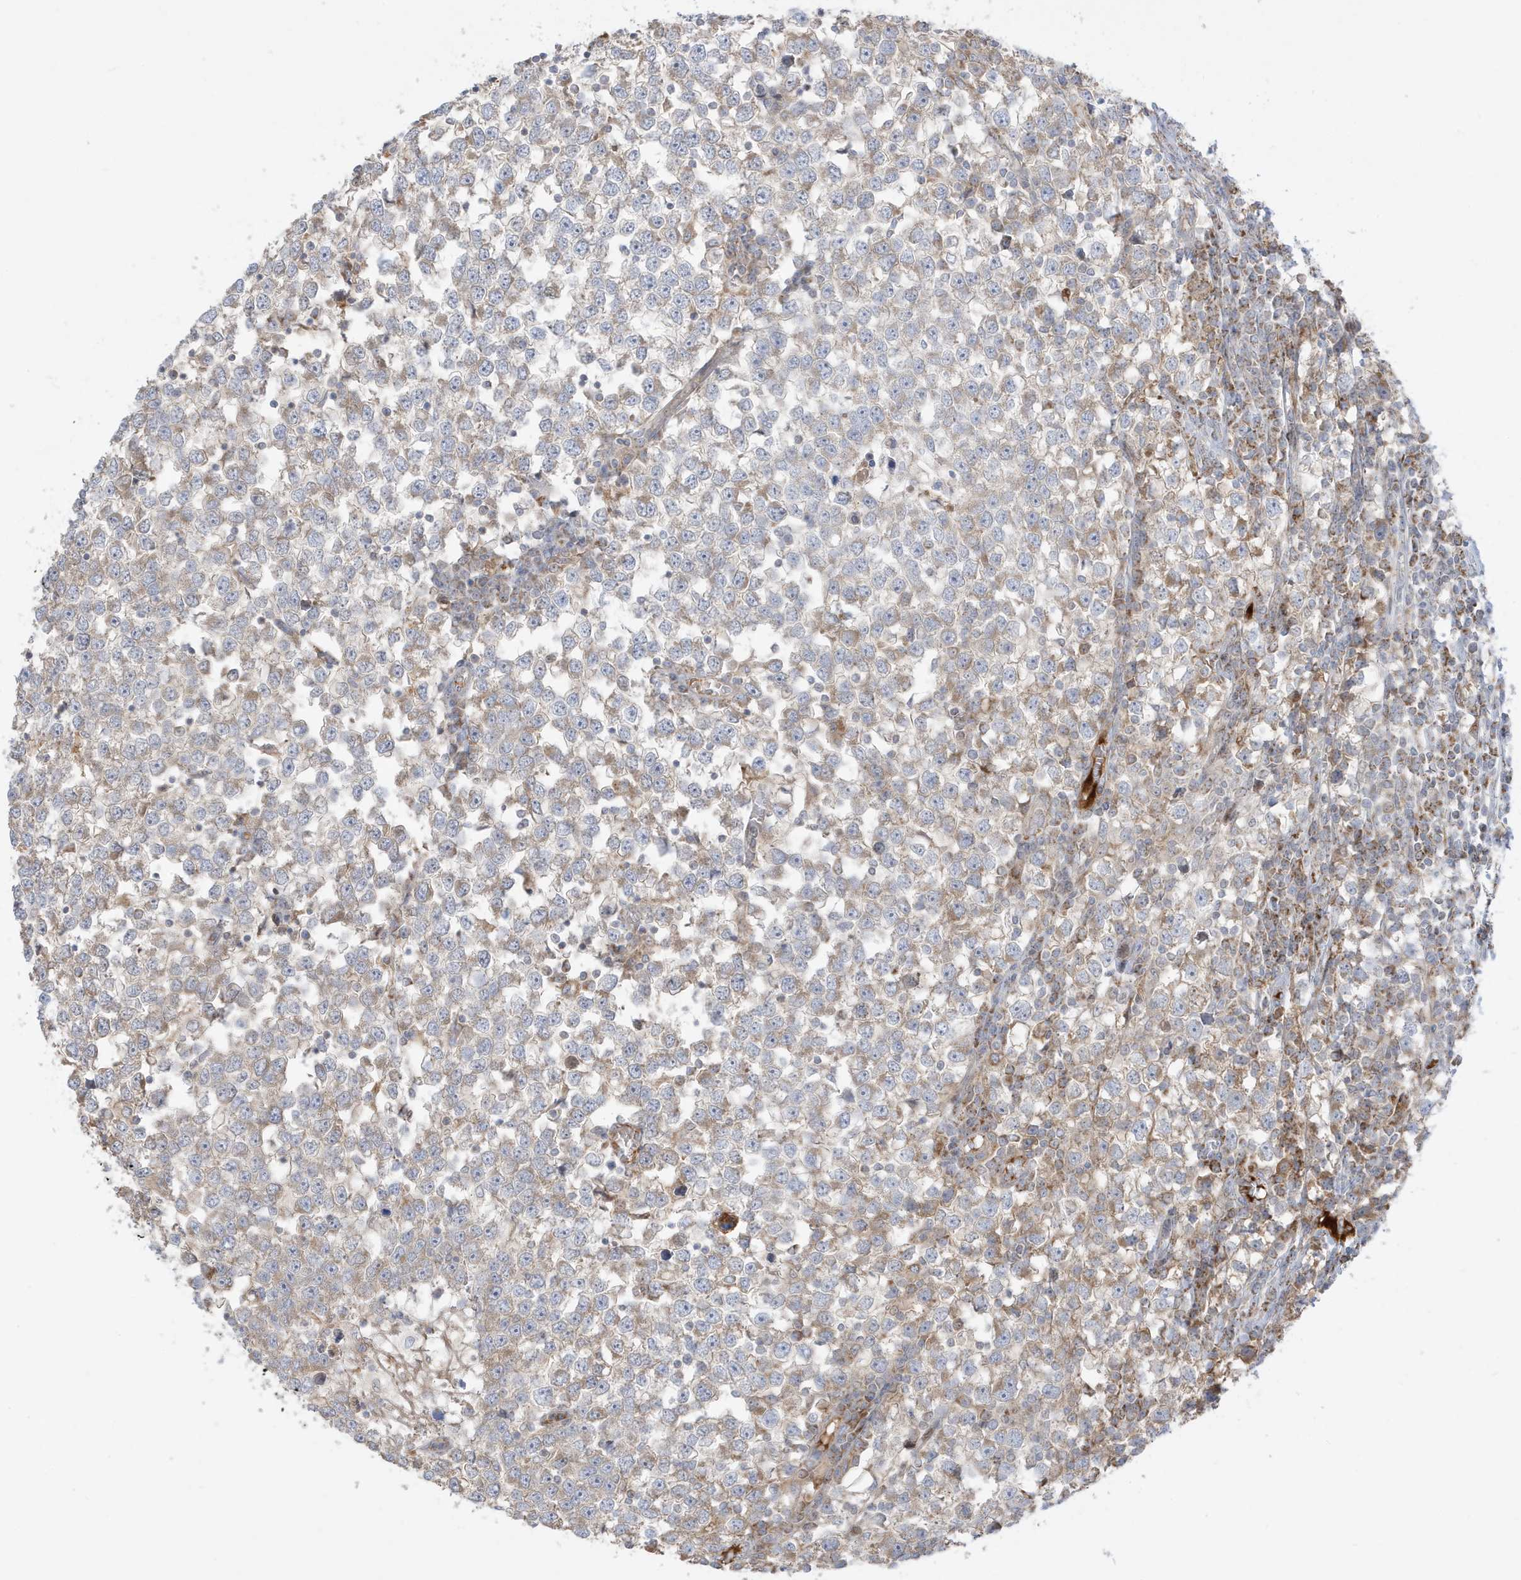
{"staining": {"intensity": "weak", "quantity": "<25%", "location": "cytoplasmic/membranous"}, "tissue": "testis cancer", "cell_type": "Tumor cells", "image_type": "cancer", "snomed": [{"axis": "morphology", "description": "Seminoma, NOS"}, {"axis": "topography", "description": "Testis"}], "caption": "High power microscopy micrograph of an immunohistochemistry photomicrograph of seminoma (testis), revealing no significant positivity in tumor cells.", "gene": "IFT57", "patient": {"sex": "male", "age": 65}}